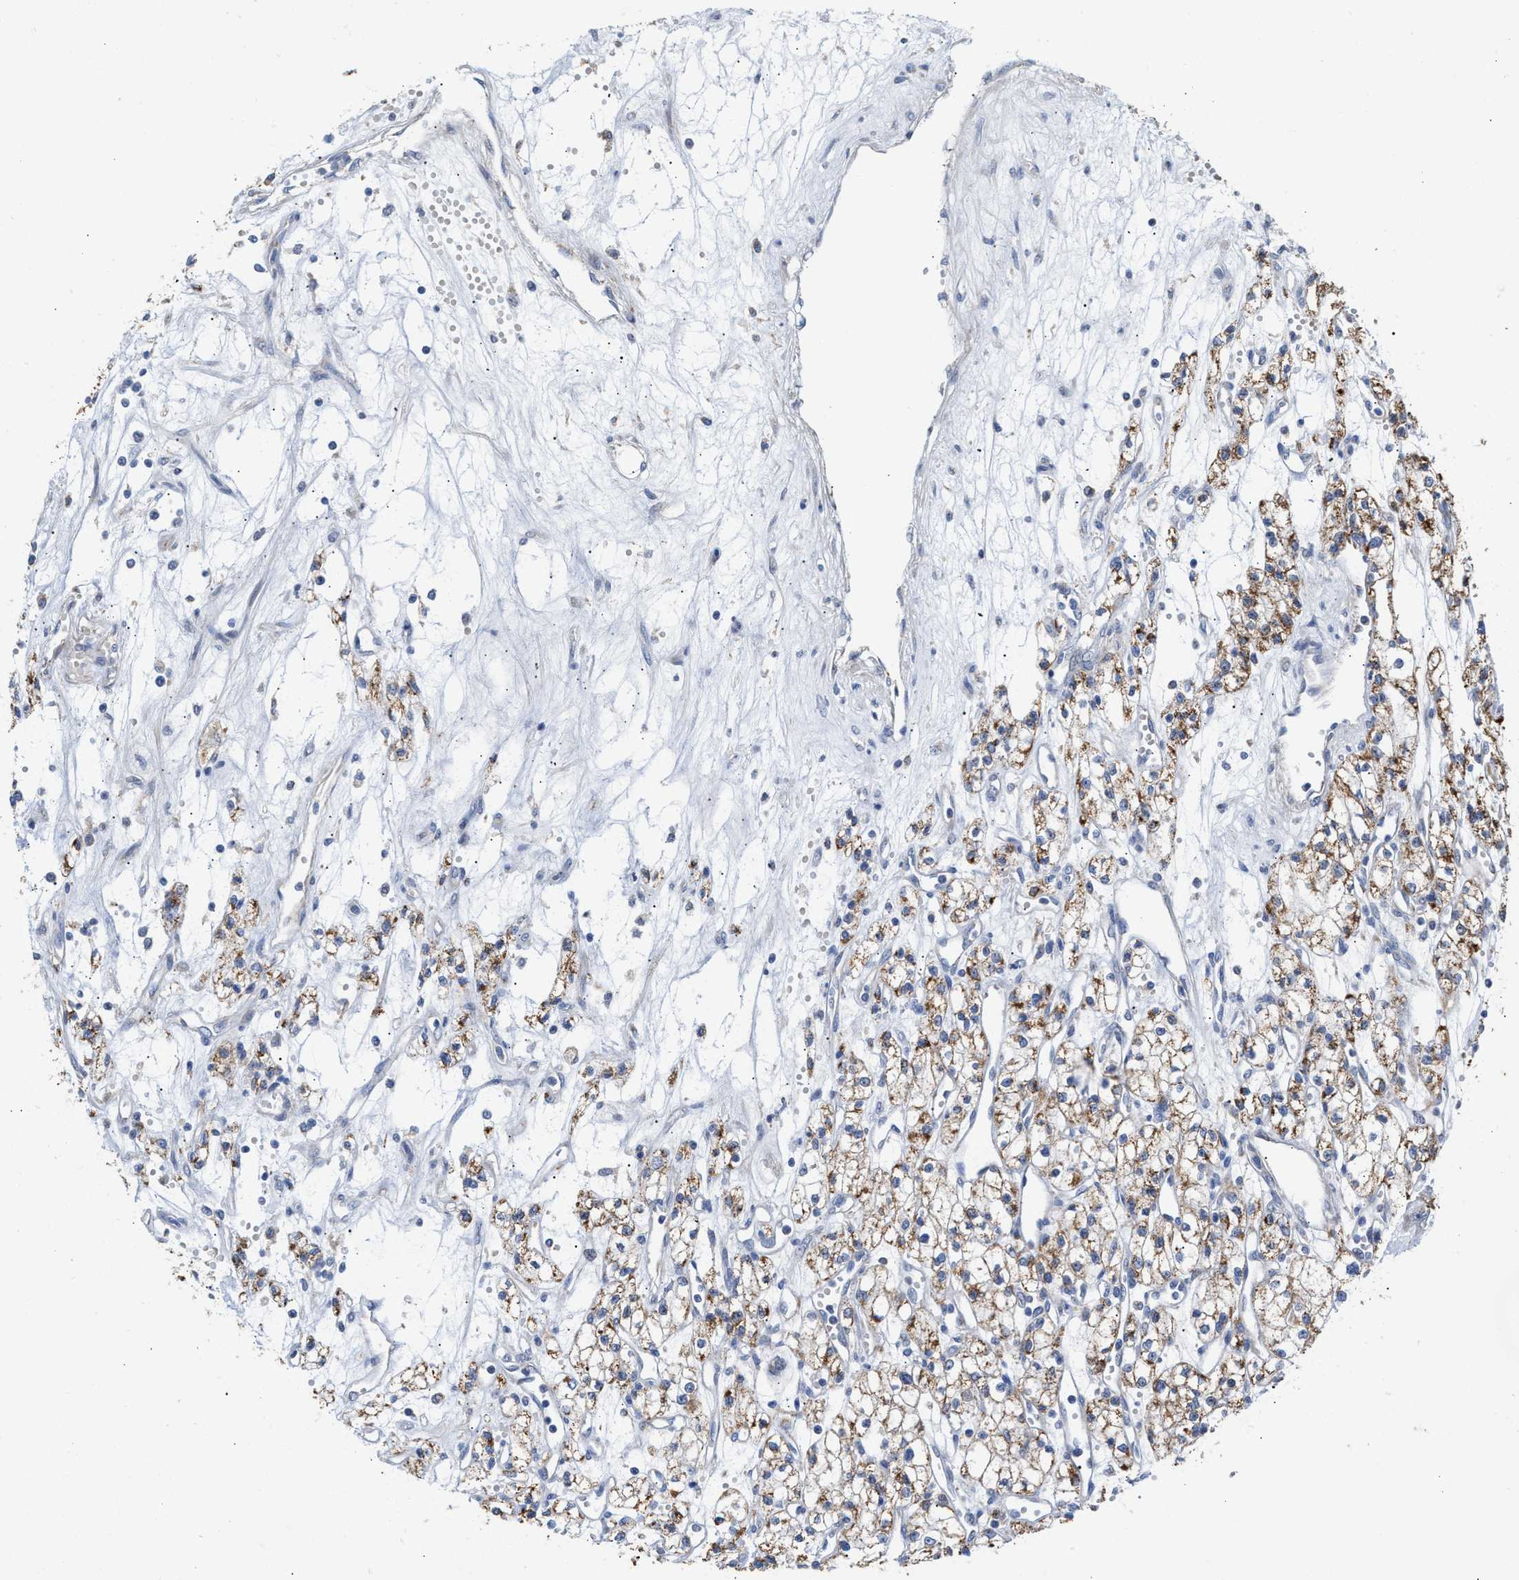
{"staining": {"intensity": "weak", "quantity": "<25%", "location": "cytoplasmic/membranous"}, "tissue": "renal cancer", "cell_type": "Tumor cells", "image_type": "cancer", "snomed": [{"axis": "morphology", "description": "Adenocarcinoma, NOS"}, {"axis": "topography", "description": "Kidney"}], "caption": "DAB (3,3'-diaminobenzidine) immunohistochemical staining of human adenocarcinoma (renal) demonstrates no significant expression in tumor cells. Brightfield microscopy of IHC stained with DAB (3,3'-diaminobenzidine) (brown) and hematoxylin (blue), captured at high magnification.", "gene": "JAG1", "patient": {"sex": "male", "age": 59}}